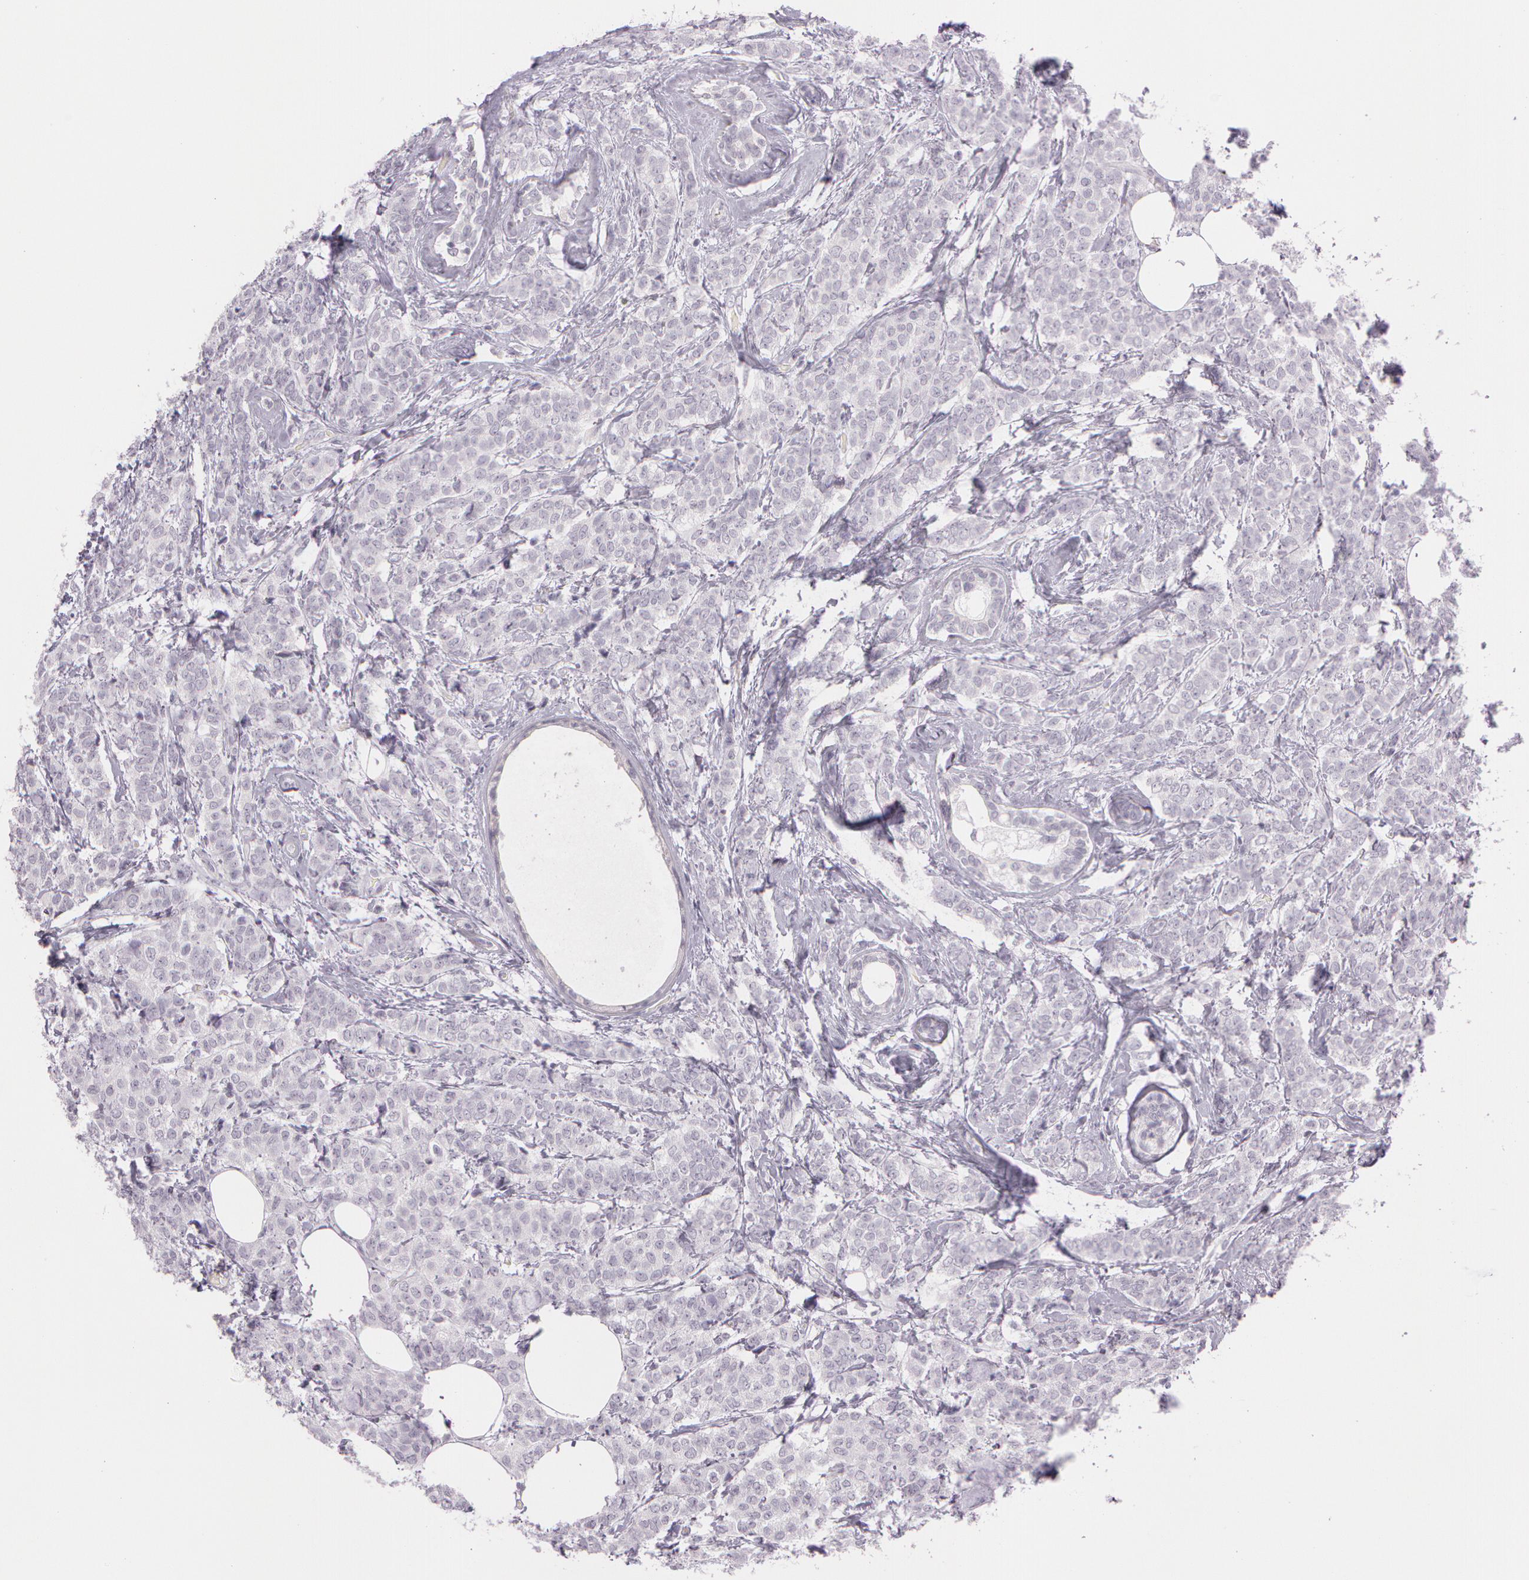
{"staining": {"intensity": "negative", "quantity": "none", "location": "none"}, "tissue": "breast cancer", "cell_type": "Tumor cells", "image_type": "cancer", "snomed": [{"axis": "morphology", "description": "Lobular carcinoma"}, {"axis": "topography", "description": "Breast"}], "caption": "The histopathology image shows no staining of tumor cells in lobular carcinoma (breast).", "gene": "OTC", "patient": {"sex": "female", "age": 60}}